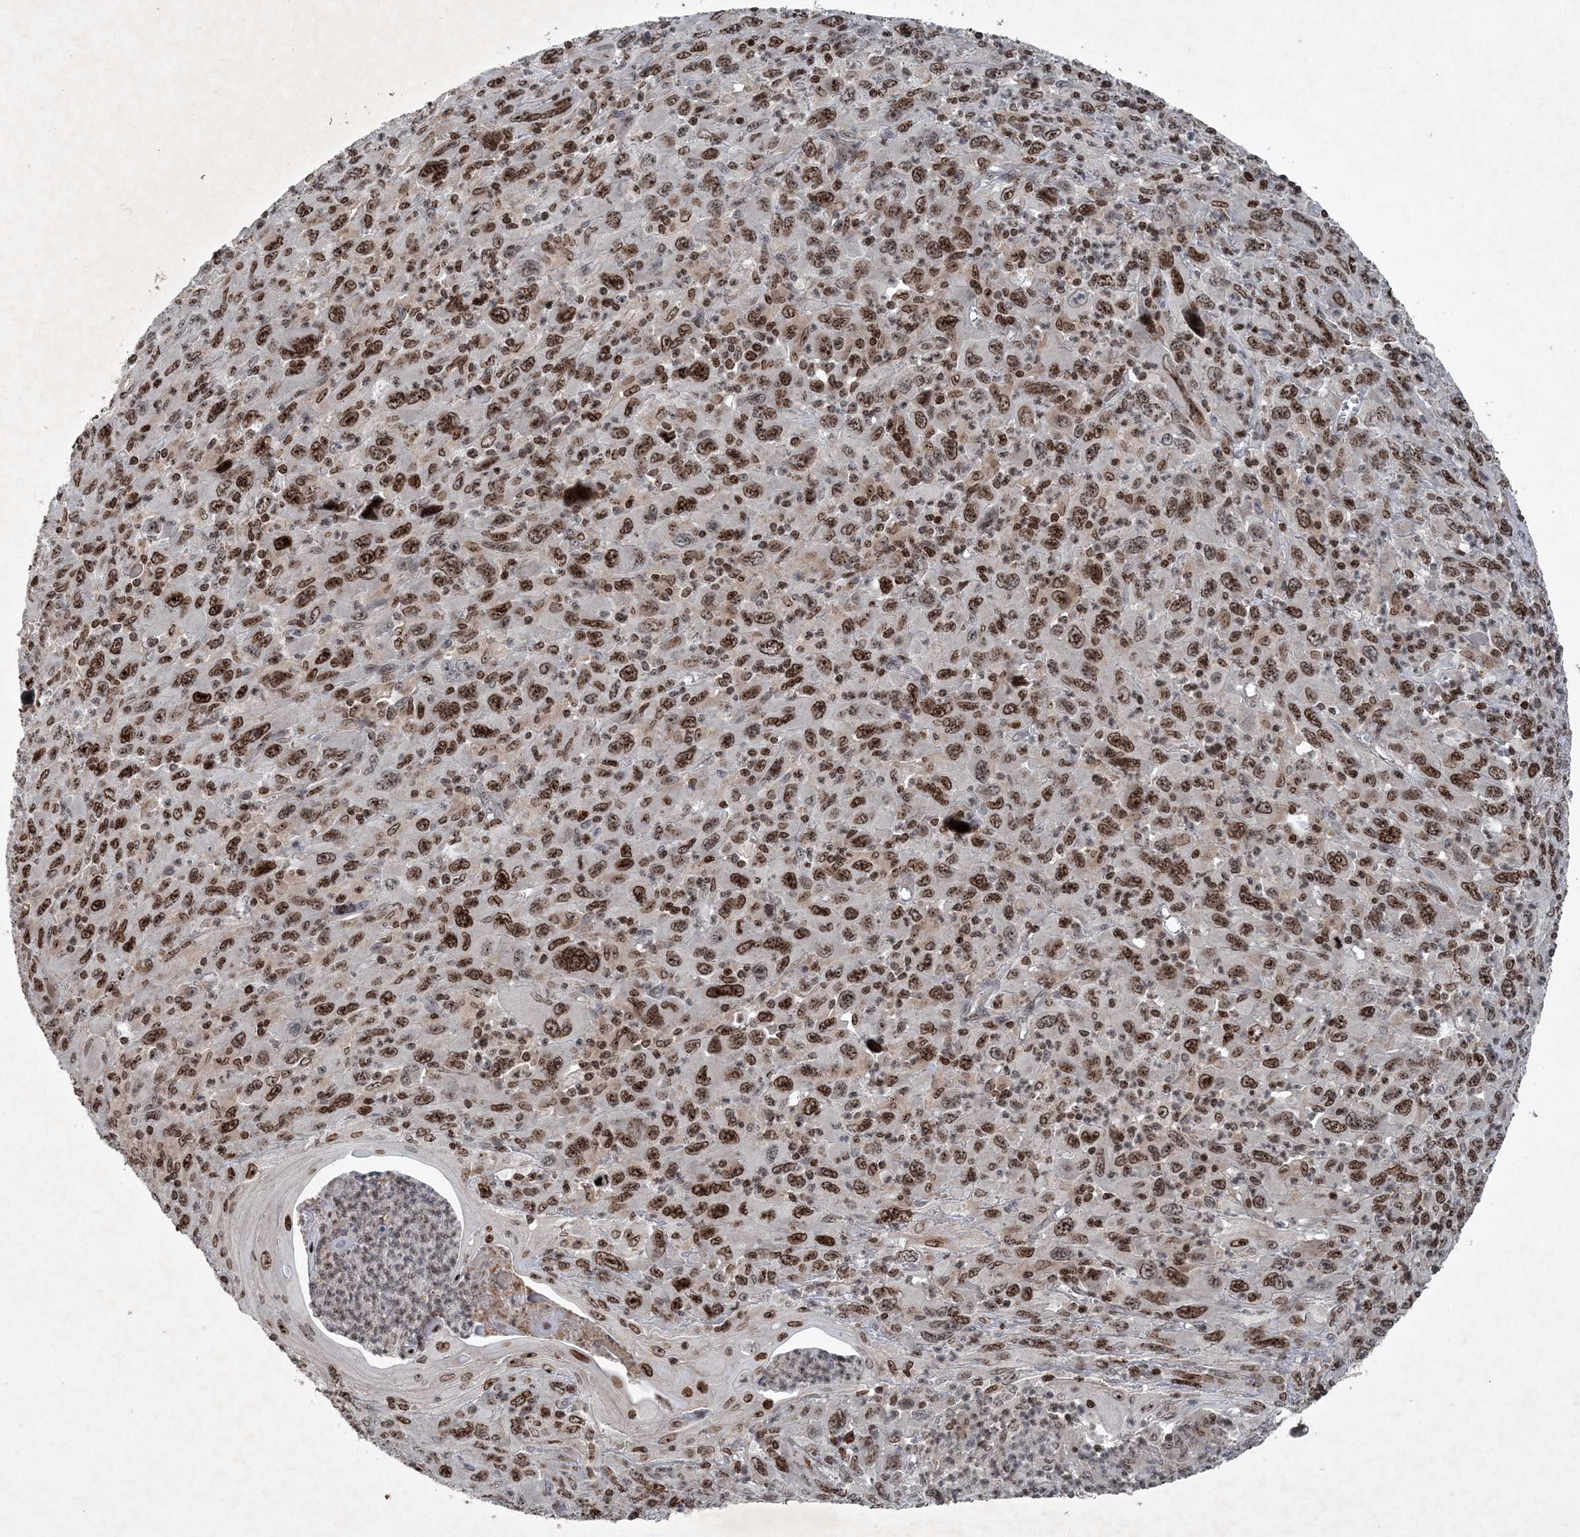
{"staining": {"intensity": "moderate", "quantity": ">75%", "location": "nuclear"}, "tissue": "melanoma", "cell_type": "Tumor cells", "image_type": "cancer", "snomed": [{"axis": "morphology", "description": "Malignant melanoma, Metastatic site"}, {"axis": "topography", "description": "Skin"}], "caption": "A micrograph showing moderate nuclear staining in approximately >75% of tumor cells in melanoma, as visualized by brown immunohistochemical staining.", "gene": "QTRT2", "patient": {"sex": "female", "age": 56}}